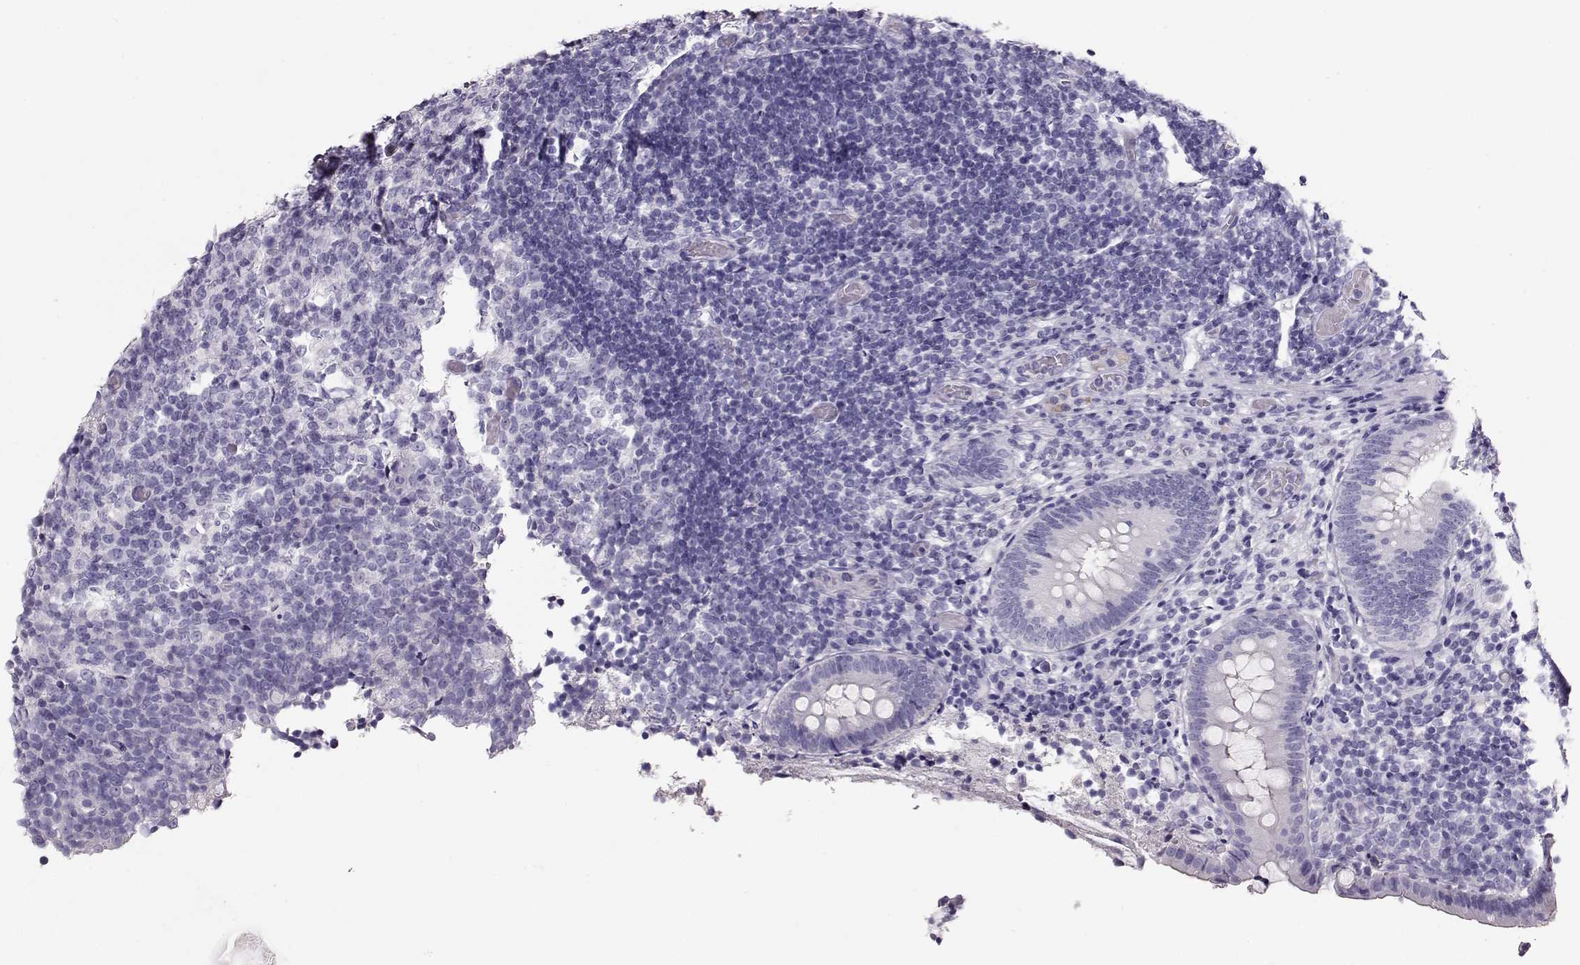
{"staining": {"intensity": "negative", "quantity": "none", "location": "none"}, "tissue": "appendix", "cell_type": "Glandular cells", "image_type": "normal", "snomed": [{"axis": "morphology", "description": "Normal tissue, NOS"}, {"axis": "topography", "description": "Appendix"}], "caption": "Glandular cells are negative for brown protein staining in unremarkable appendix. The staining was performed using DAB to visualize the protein expression in brown, while the nuclei were stained in blue with hematoxylin (Magnification: 20x).", "gene": "ACTN2", "patient": {"sex": "female", "age": 32}}